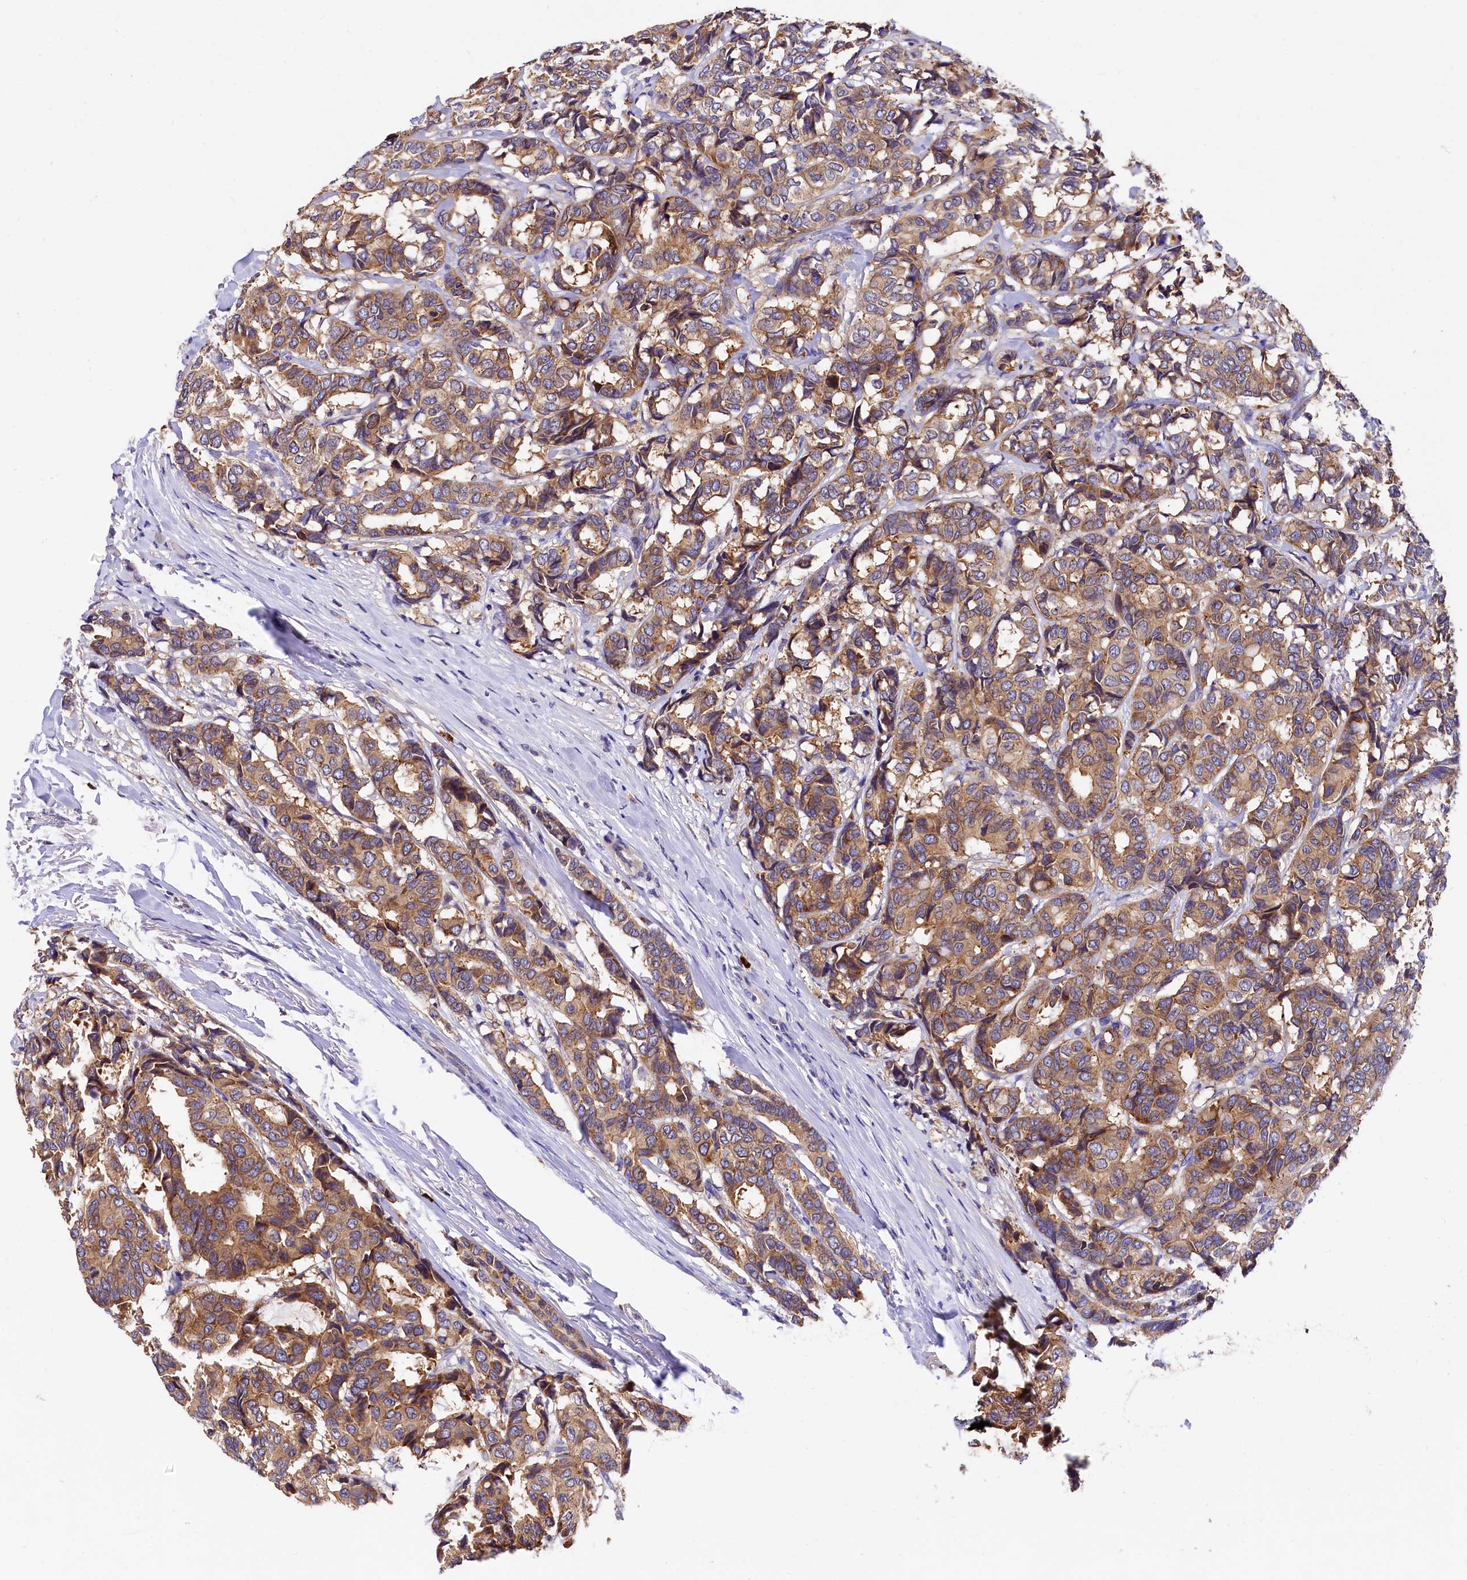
{"staining": {"intensity": "moderate", "quantity": ">75%", "location": "cytoplasmic/membranous"}, "tissue": "breast cancer", "cell_type": "Tumor cells", "image_type": "cancer", "snomed": [{"axis": "morphology", "description": "Duct carcinoma"}, {"axis": "topography", "description": "Breast"}], "caption": "High-power microscopy captured an IHC micrograph of breast cancer (intraductal carcinoma), revealing moderate cytoplasmic/membranous staining in about >75% of tumor cells.", "gene": "EPS8L2", "patient": {"sex": "female", "age": 87}}